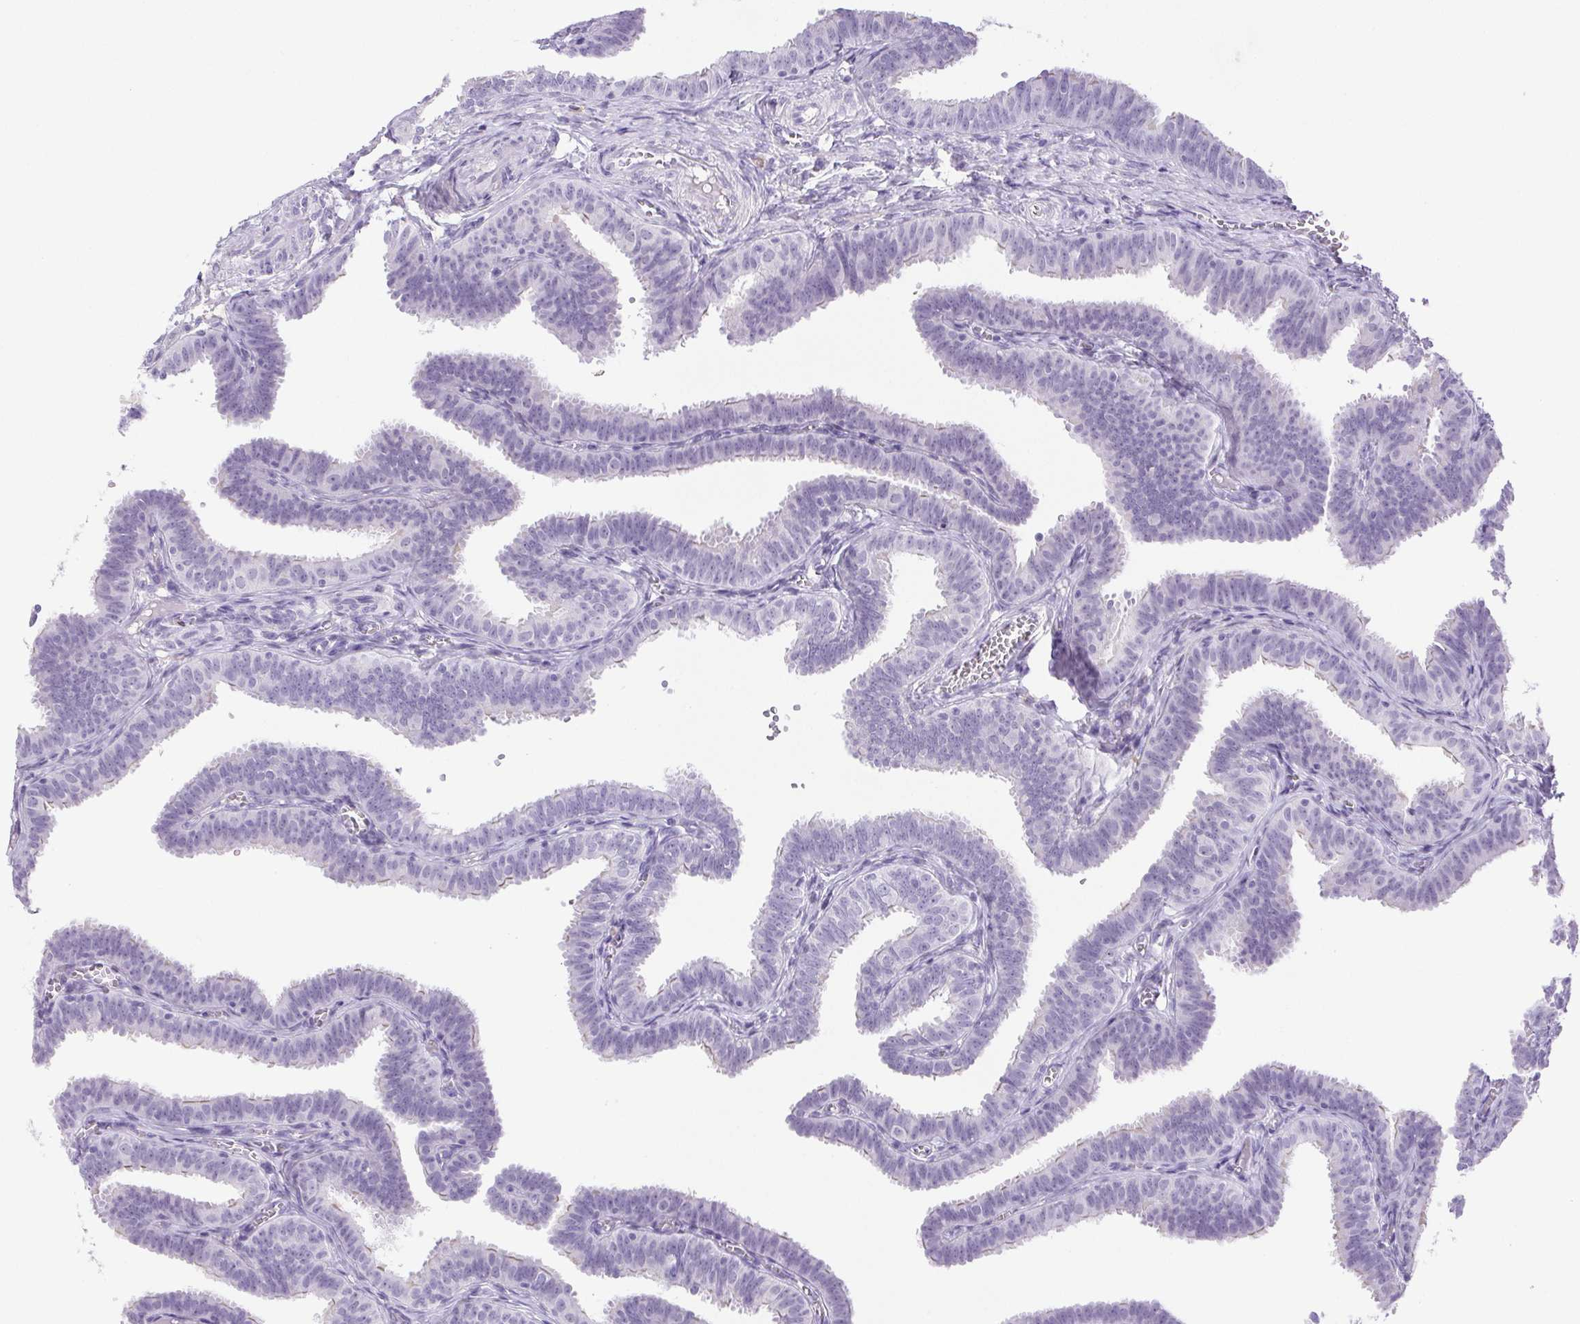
{"staining": {"intensity": "negative", "quantity": "none", "location": "none"}, "tissue": "fallopian tube", "cell_type": "Glandular cells", "image_type": "normal", "snomed": [{"axis": "morphology", "description": "Normal tissue, NOS"}, {"axis": "topography", "description": "Fallopian tube"}], "caption": "The histopathology image reveals no significant staining in glandular cells of fallopian tube. (DAB immunohistochemistry (IHC) with hematoxylin counter stain).", "gene": "PAPPA2", "patient": {"sex": "female", "age": 25}}